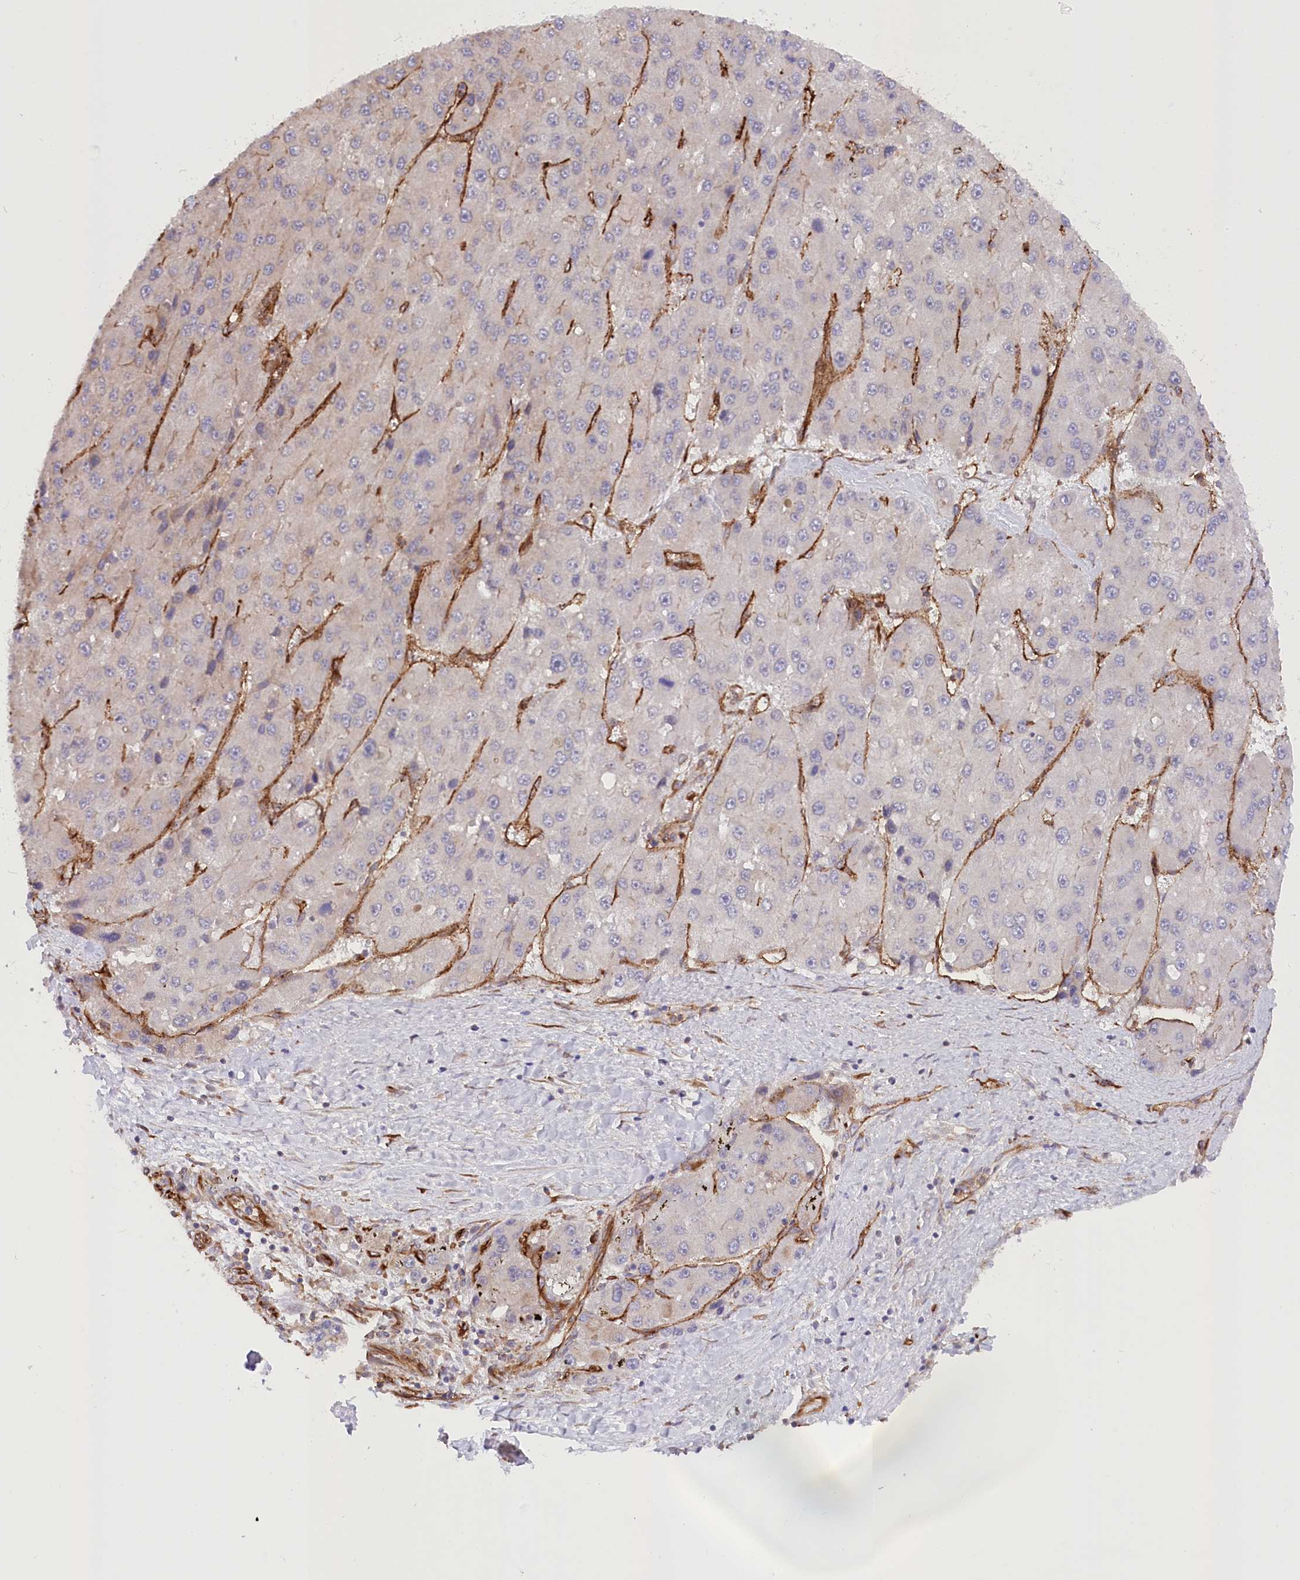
{"staining": {"intensity": "negative", "quantity": "none", "location": "none"}, "tissue": "liver cancer", "cell_type": "Tumor cells", "image_type": "cancer", "snomed": [{"axis": "morphology", "description": "Carcinoma, Hepatocellular, NOS"}, {"axis": "topography", "description": "Liver"}], "caption": "High power microscopy image of an immunohistochemistry micrograph of hepatocellular carcinoma (liver), revealing no significant positivity in tumor cells.", "gene": "MTPAP", "patient": {"sex": "female", "age": 73}}